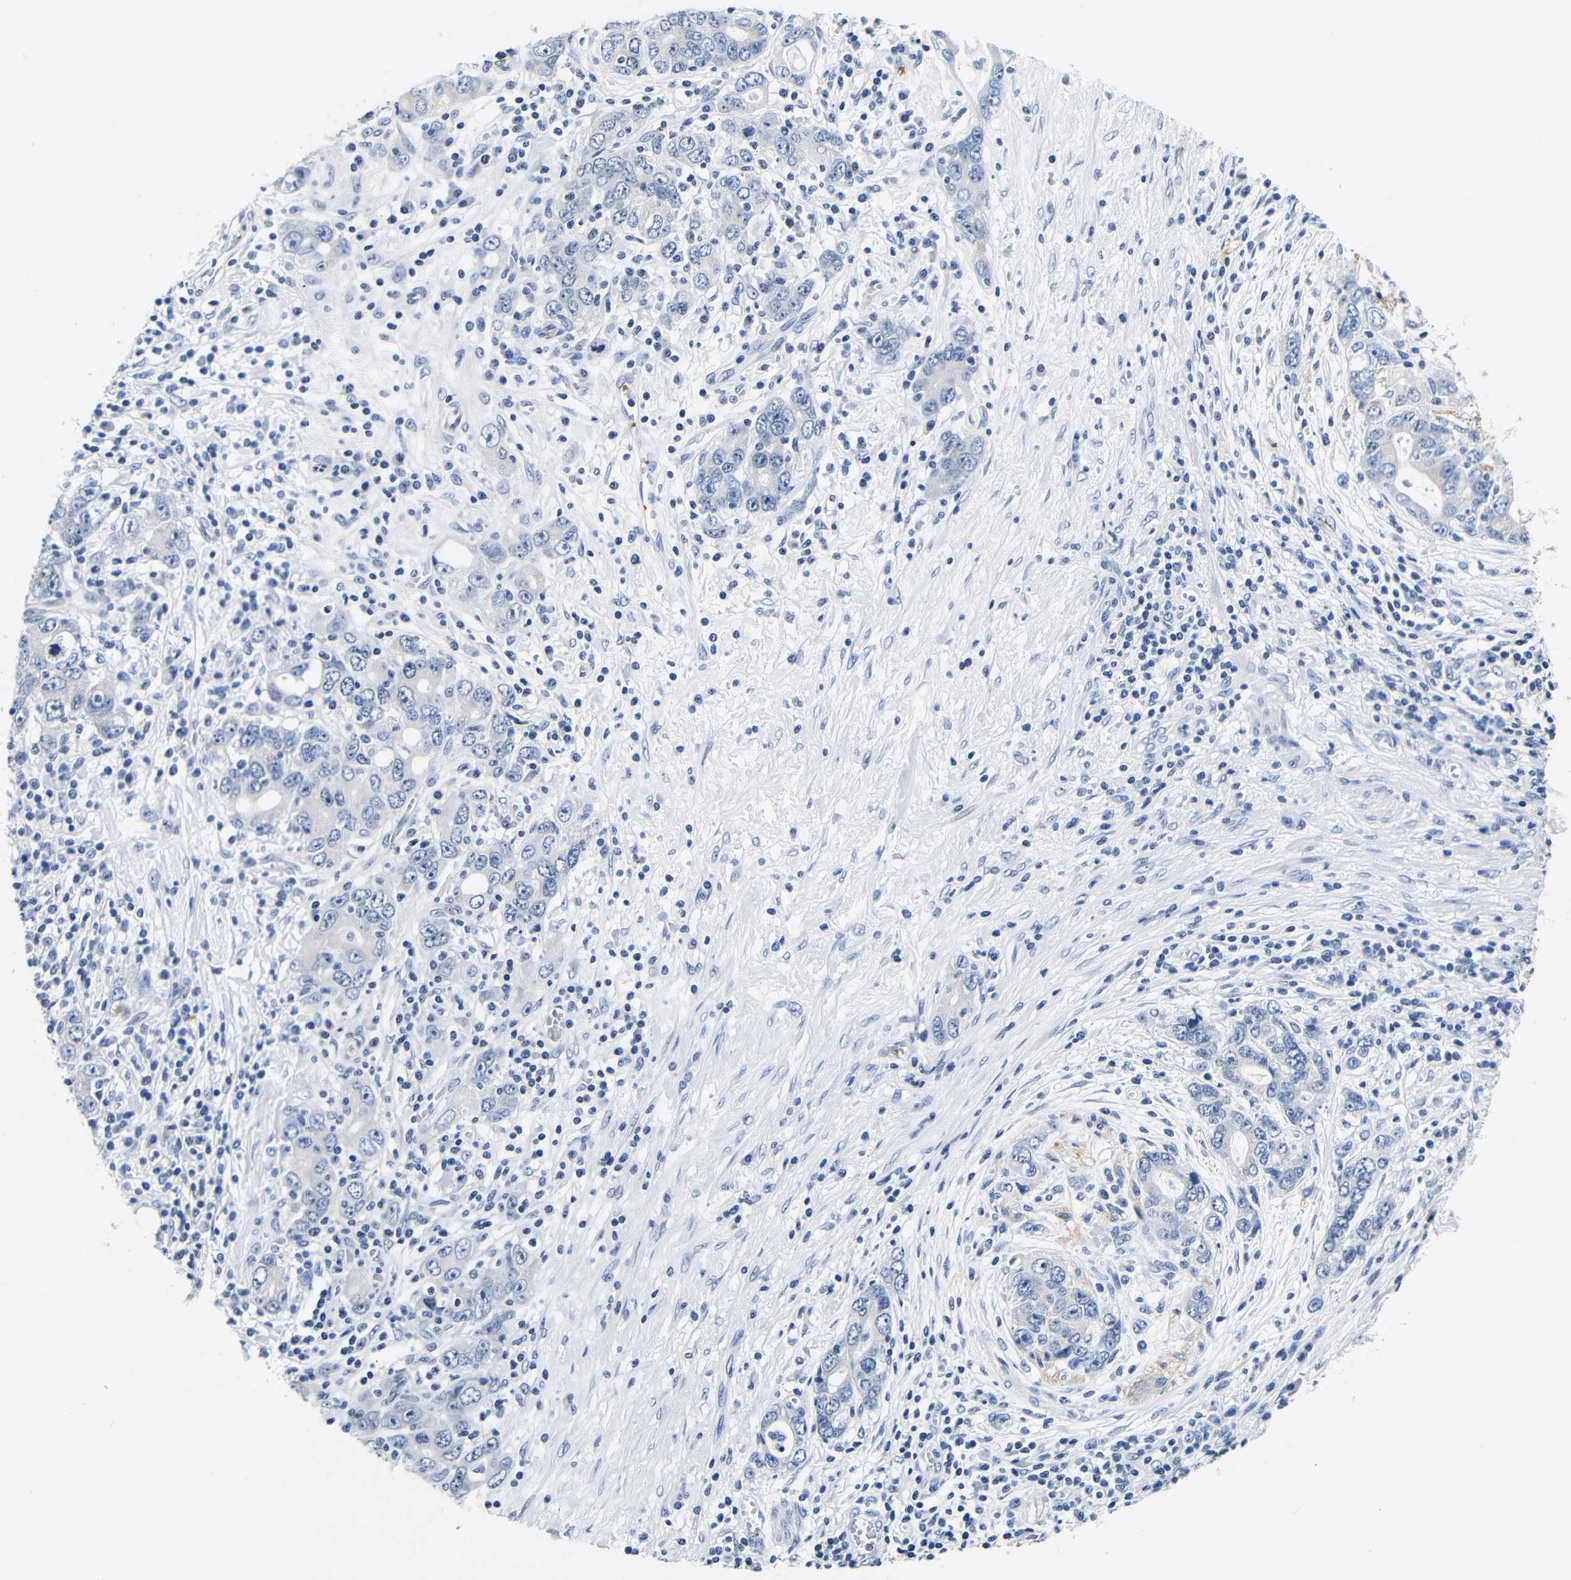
{"staining": {"intensity": "negative", "quantity": "none", "location": "none"}, "tissue": "stomach cancer", "cell_type": "Tumor cells", "image_type": "cancer", "snomed": [{"axis": "morphology", "description": "Adenocarcinoma, NOS"}, {"axis": "topography", "description": "Stomach, lower"}], "caption": "The histopathology image demonstrates no staining of tumor cells in adenocarcinoma (stomach). (Stains: DAB IHC with hematoxylin counter stain, Microscopy: brightfield microscopy at high magnification).", "gene": "GP1BA", "patient": {"sex": "female", "age": 93}}